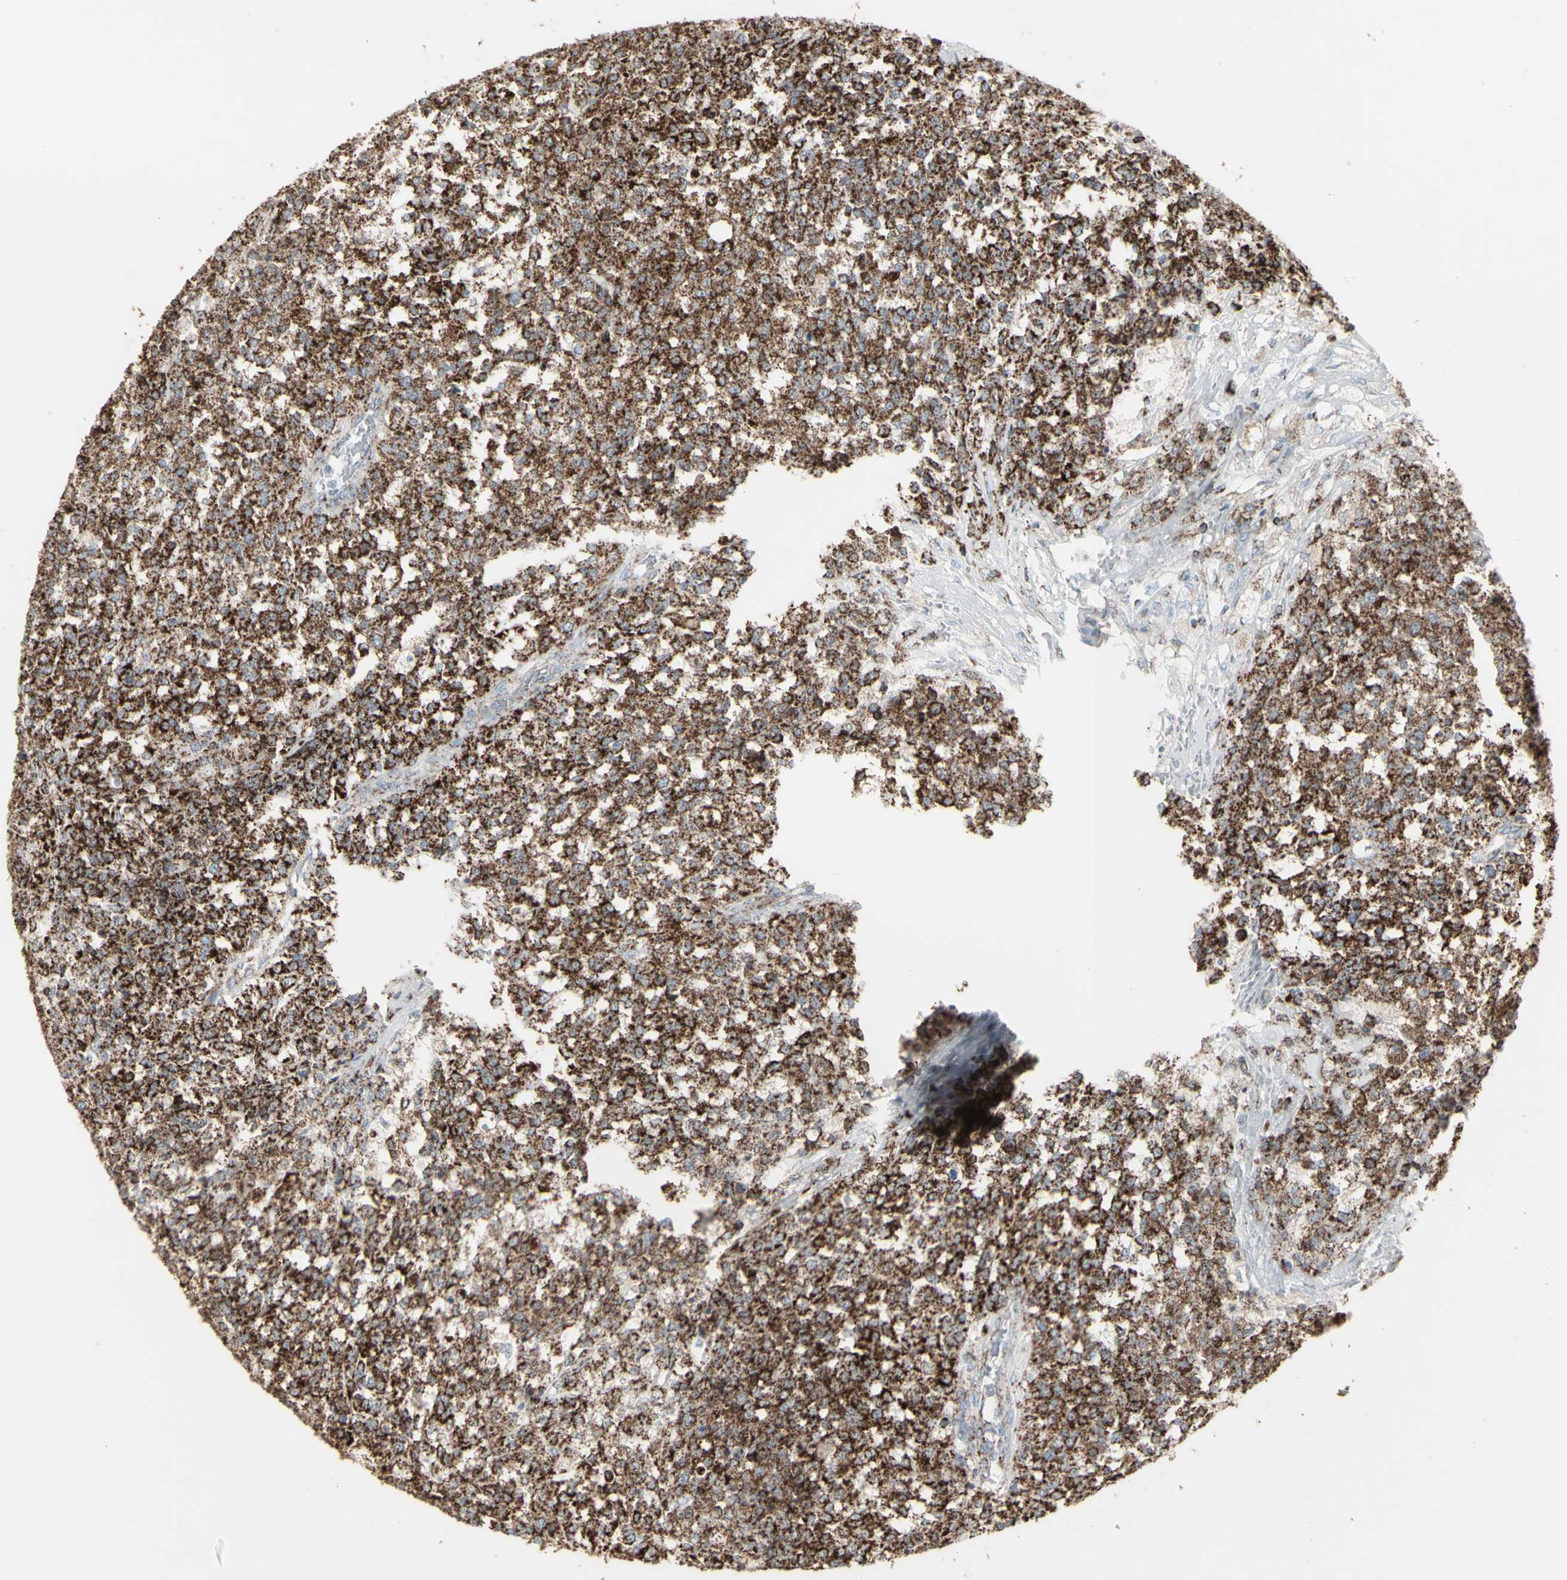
{"staining": {"intensity": "strong", "quantity": ">75%", "location": "cytoplasmic/membranous"}, "tissue": "testis cancer", "cell_type": "Tumor cells", "image_type": "cancer", "snomed": [{"axis": "morphology", "description": "Seminoma, NOS"}, {"axis": "topography", "description": "Testis"}], "caption": "The immunohistochemical stain labels strong cytoplasmic/membranous positivity in tumor cells of testis seminoma tissue.", "gene": "PLGRKT", "patient": {"sex": "male", "age": 59}}